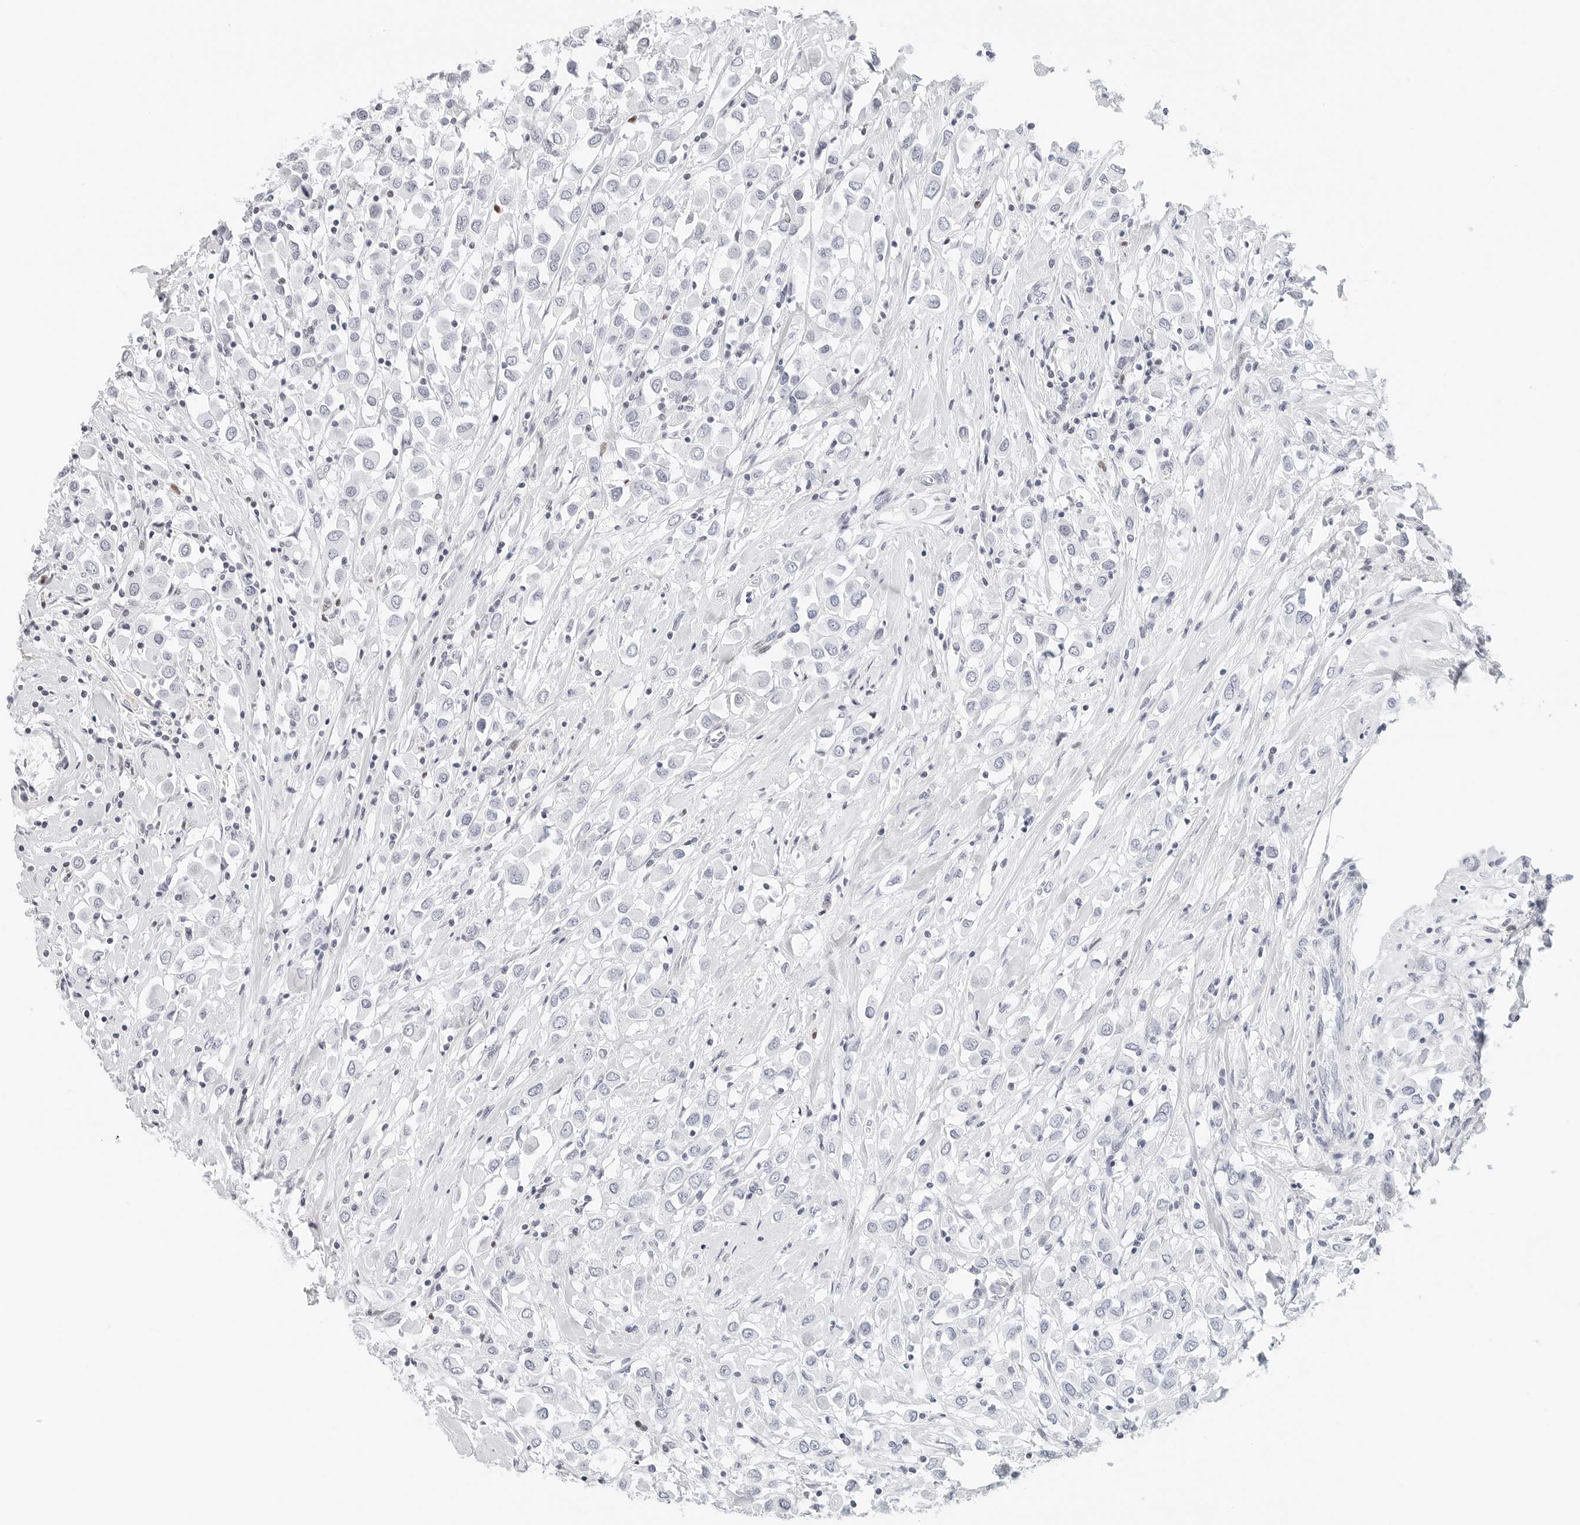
{"staining": {"intensity": "negative", "quantity": "none", "location": "none"}, "tissue": "breast cancer", "cell_type": "Tumor cells", "image_type": "cancer", "snomed": [{"axis": "morphology", "description": "Duct carcinoma"}, {"axis": "topography", "description": "Breast"}], "caption": "This image is of breast infiltrating ductal carcinoma stained with immunohistochemistry to label a protein in brown with the nuclei are counter-stained blue. There is no positivity in tumor cells. (DAB immunohistochemistry with hematoxylin counter stain).", "gene": "NTMT2", "patient": {"sex": "female", "age": 61}}